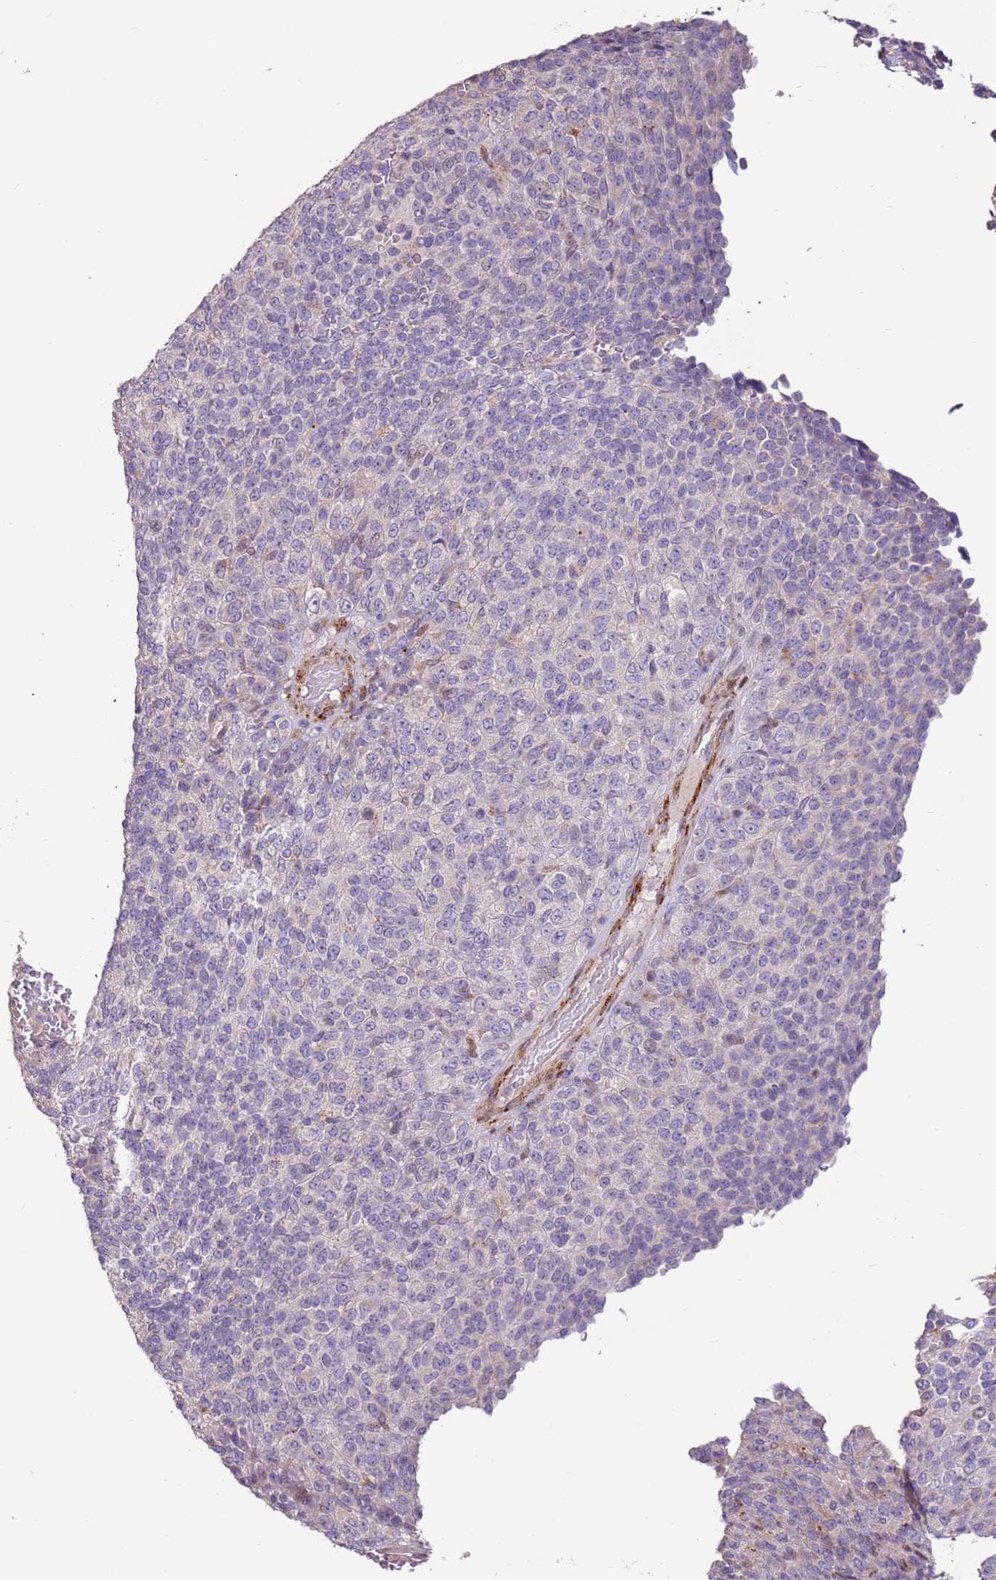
{"staining": {"intensity": "negative", "quantity": "none", "location": "none"}, "tissue": "melanoma", "cell_type": "Tumor cells", "image_type": "cancer", "snomed": [{"axis": "morphology", "description": "Malignant melanoma, Metastatic site"}, {"axis": "topography", "description": "Brain"}], "caption": "The histopathology image shows no significant staining in tumor cells of malignant melanoma (metastatic site). The staining is performed using DAB (3,3'-diaminobenzidine) brown chromogen with nuclei counter-stained in using hematoxylin.", "gene": "LGI4", "patient": {"sex": "female", "age": 56}}